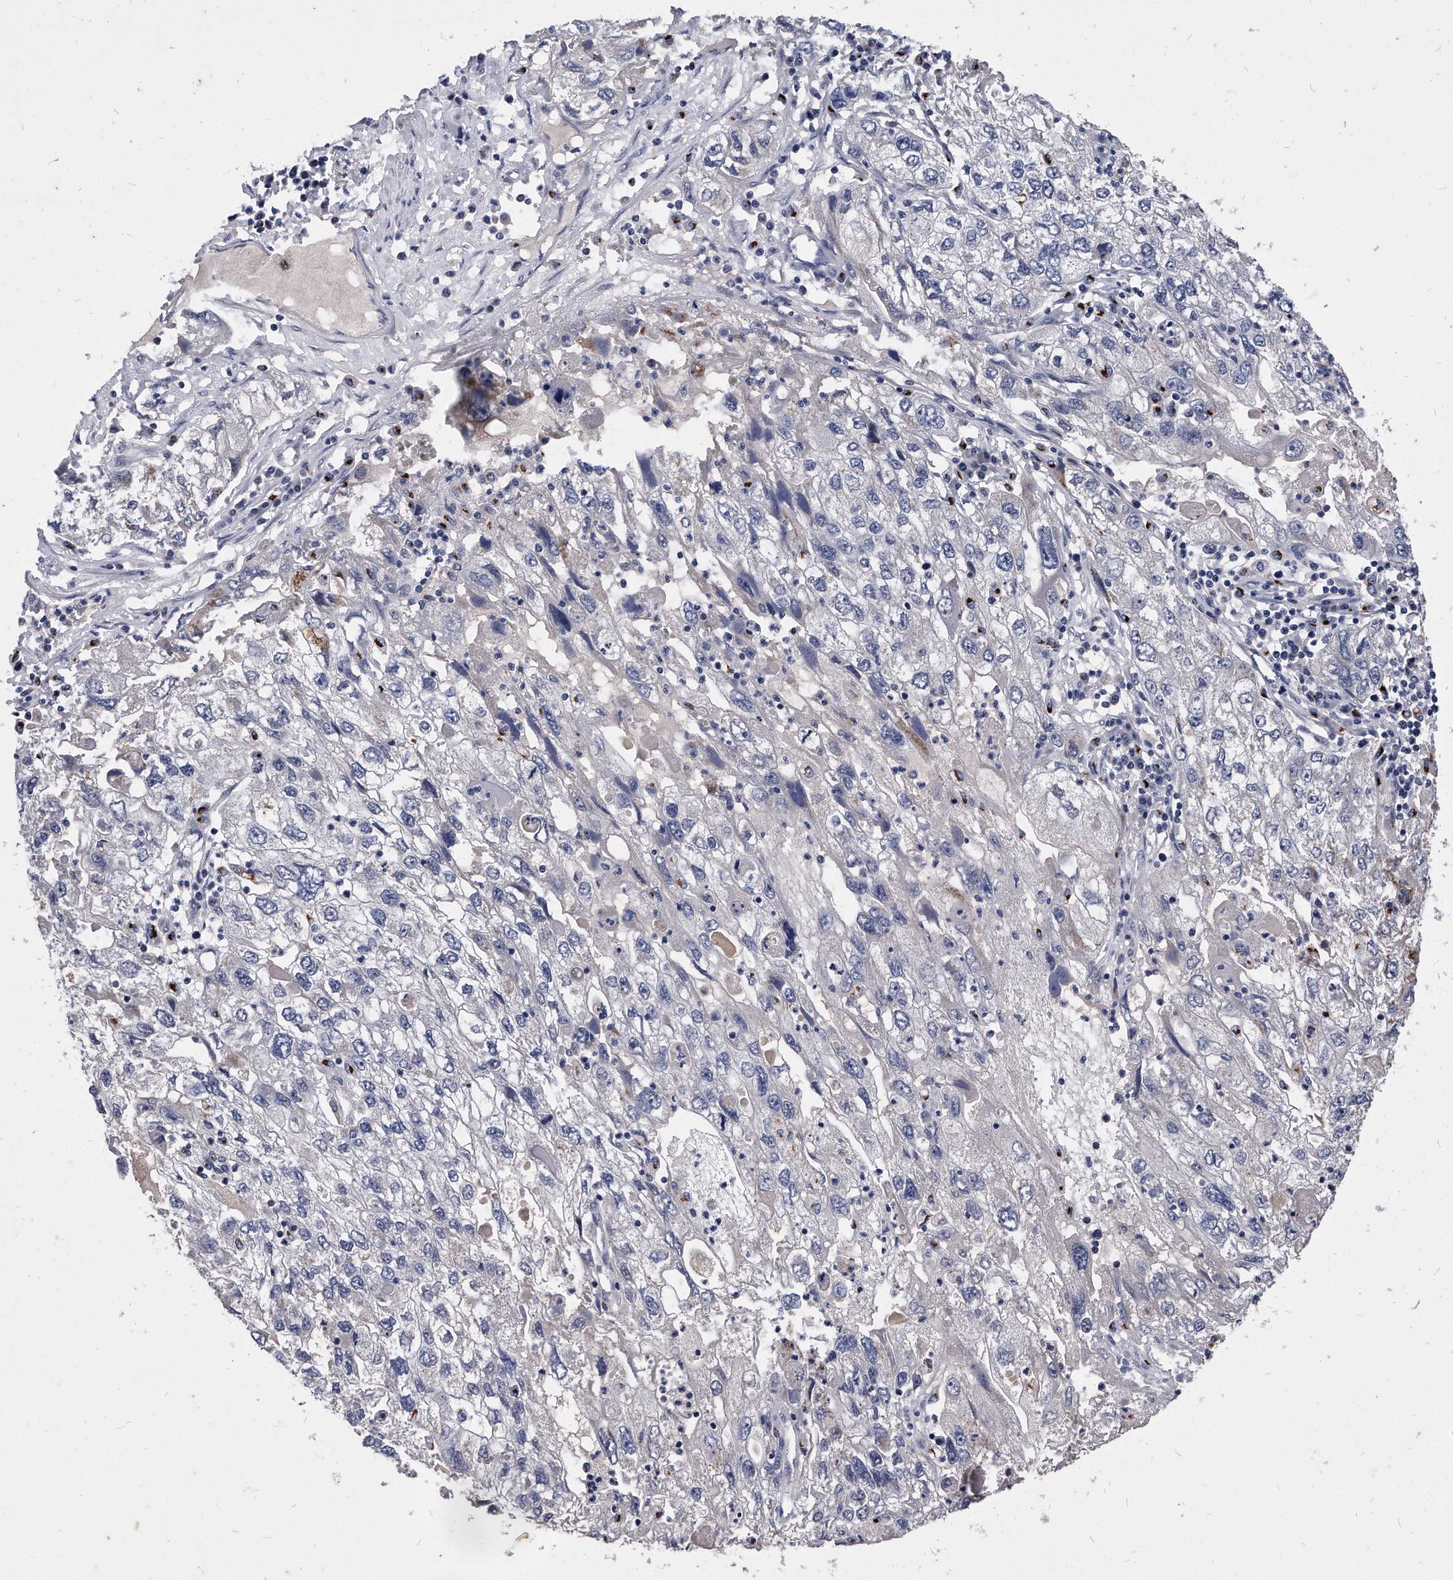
{"staining": {"intensity": "negative", "quantity": "none", "location": "none"}, "tissue": "endometrial cancer", "cell_type": "Tumor cells", "image_type": "cancer", "snomed": [{"axis": "morphology", "description": "Adenocarcinoma, NOS"}, {"axis": "topography", "description": "Endometrium"}], "caption": "Tumor cells show no significant staining in endometrial cancer (adenocarcinoma).", "gene": "MGAT4A", "patient": {"sex": "female", "age": 49}}